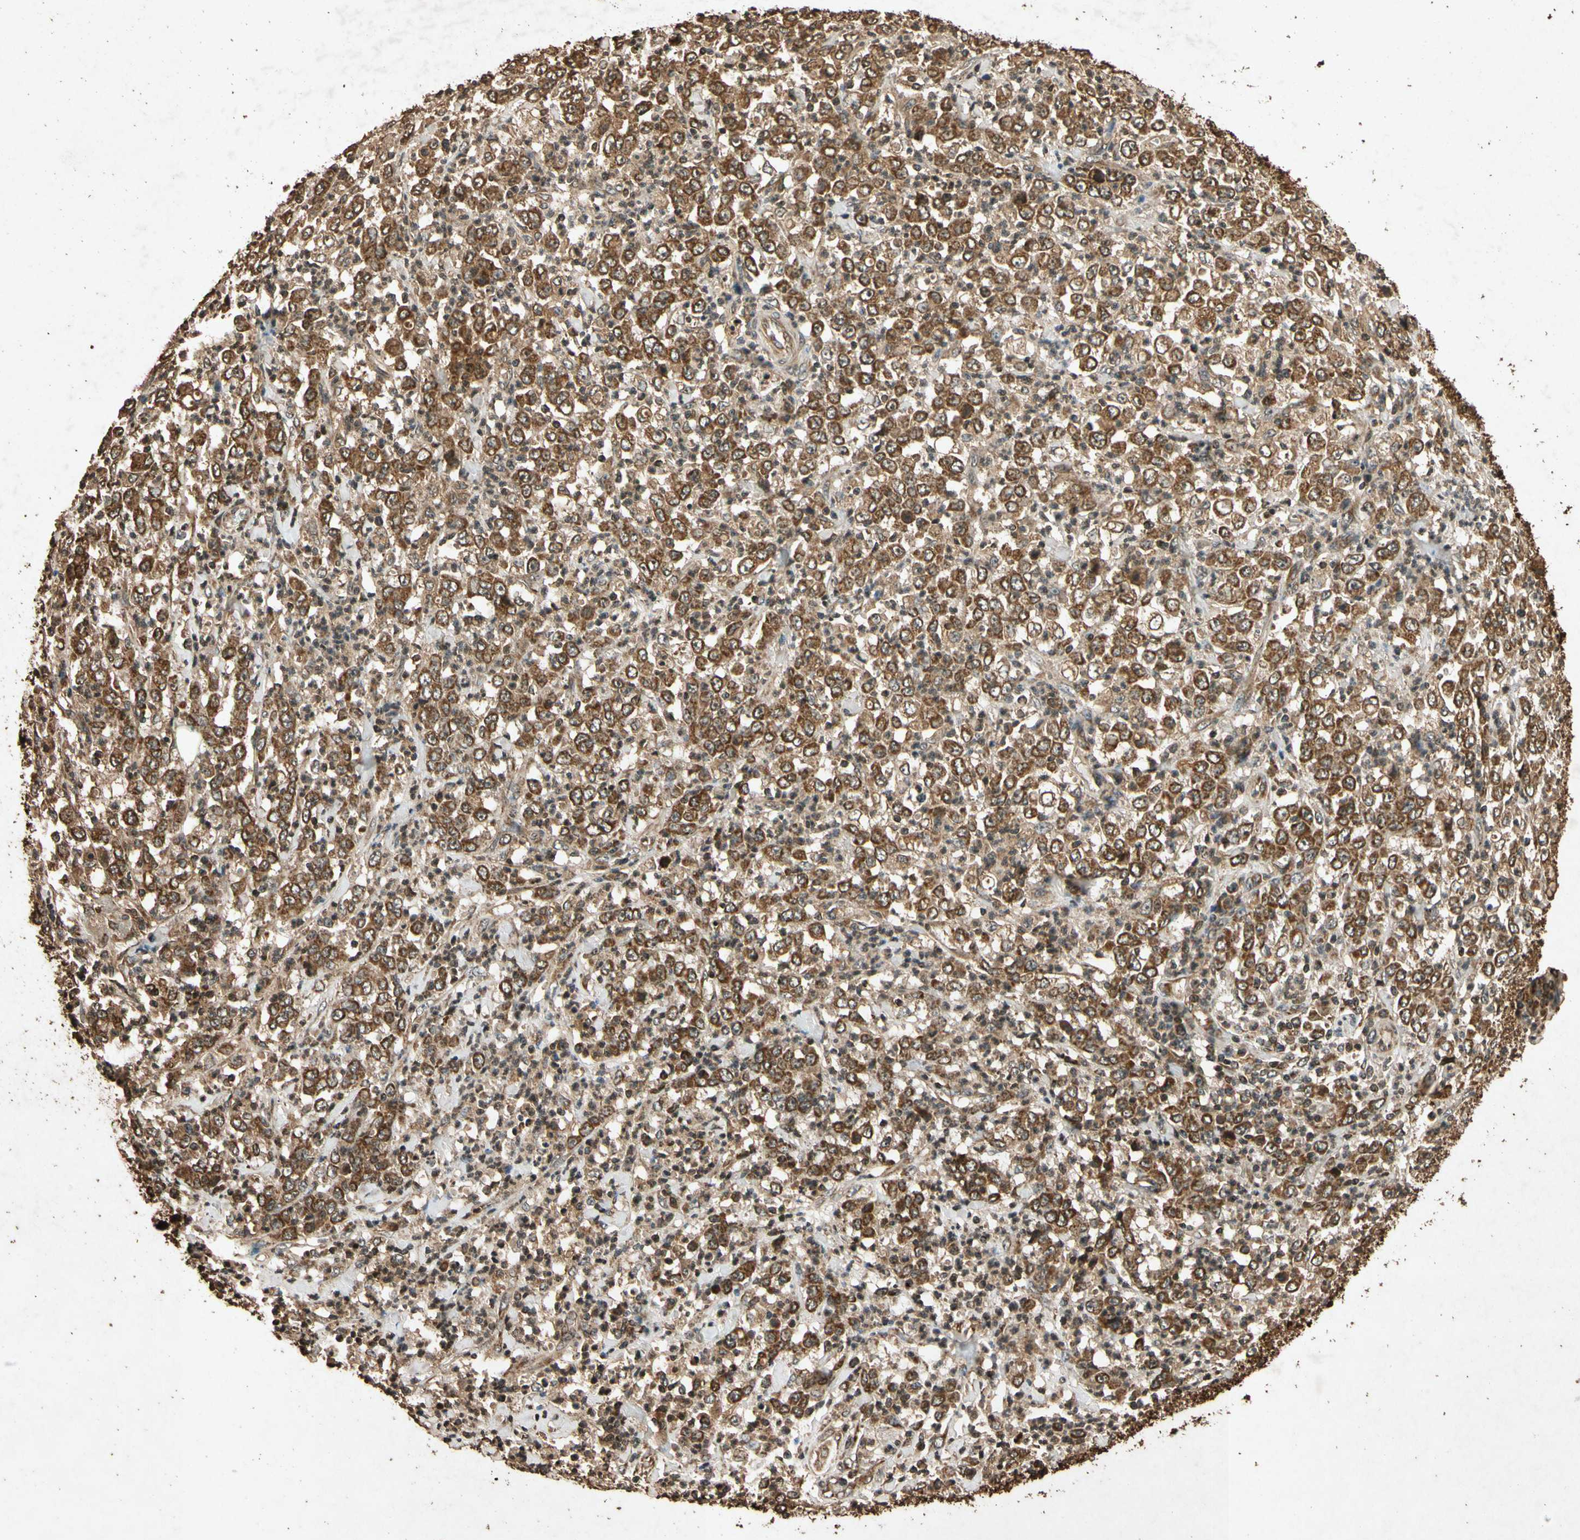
{"staining": {"intensity": "strong", "quantity": ">75%", "location": "cytoplasmic/membranous"}, "tissue": "stomach cancer", "cell_type": "Tumor cells", "image_type": "cancer", "snomed": [{"axis": "morphology", "description": "Adenocarcinoma, NOS"}, {"axis": "topography", "description": "Stomach, lower"}], "caption": "A brown stain highlights strong cytoplasmic/membranous positivity of a protein in human stomach cancer tumor cells. (Stains: DAB (3,3'-diaminobenzidine) in brown, nuclei in blue, Microscopy: brightfield microscopy at high magnification).", "gene": "TXN2", "patient": {"sex": "female", "age": 71}}